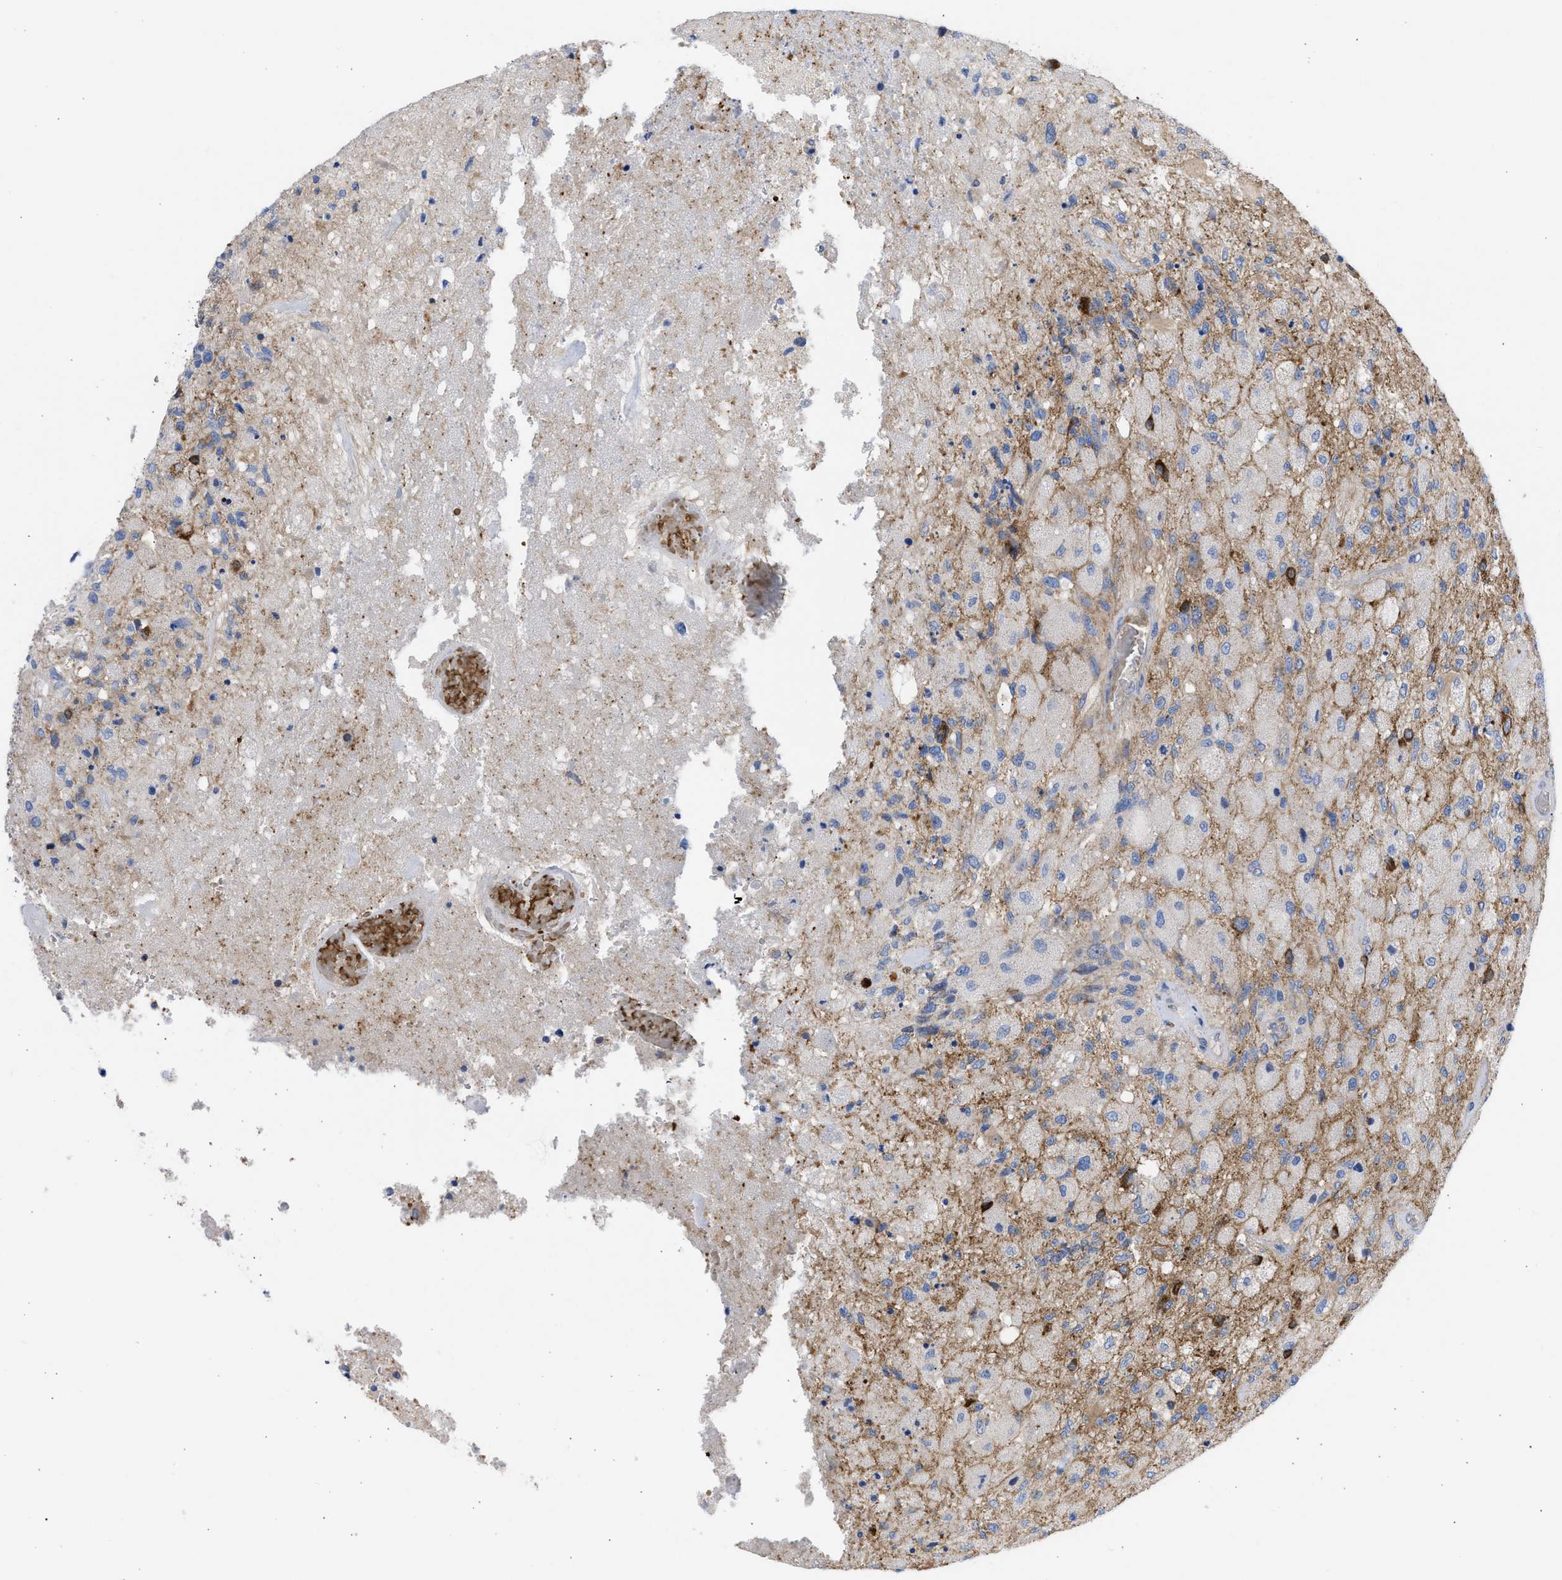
{"staining": {"intensity": "strong", "quantity": "<25%", "location": "cytoplasmic/membranous"}, "tissue": "glioma", "cell_type": "Tumor cells", "image_type": "cancer", "snomed": [{"axis": "morphology", "description": "Normal tissue, NOS"}, {"axis": "morphology", "description": "Glioma, malignant, High grade"}, {"axis": "topography", "description": "Cerebral cortex"}], "caption": "Strong cytoplasmic/membranous expression is seen in approximately <25% of tumor cells in glioma. The staining is performed using DAB (3,3'-diaminobenzidine) brown chromogen to label protein expression. The nuclei are counter-stained blue using hematoxylin.", "gene": "BTG3", "patient": {"sex": "male", "age": 77}}